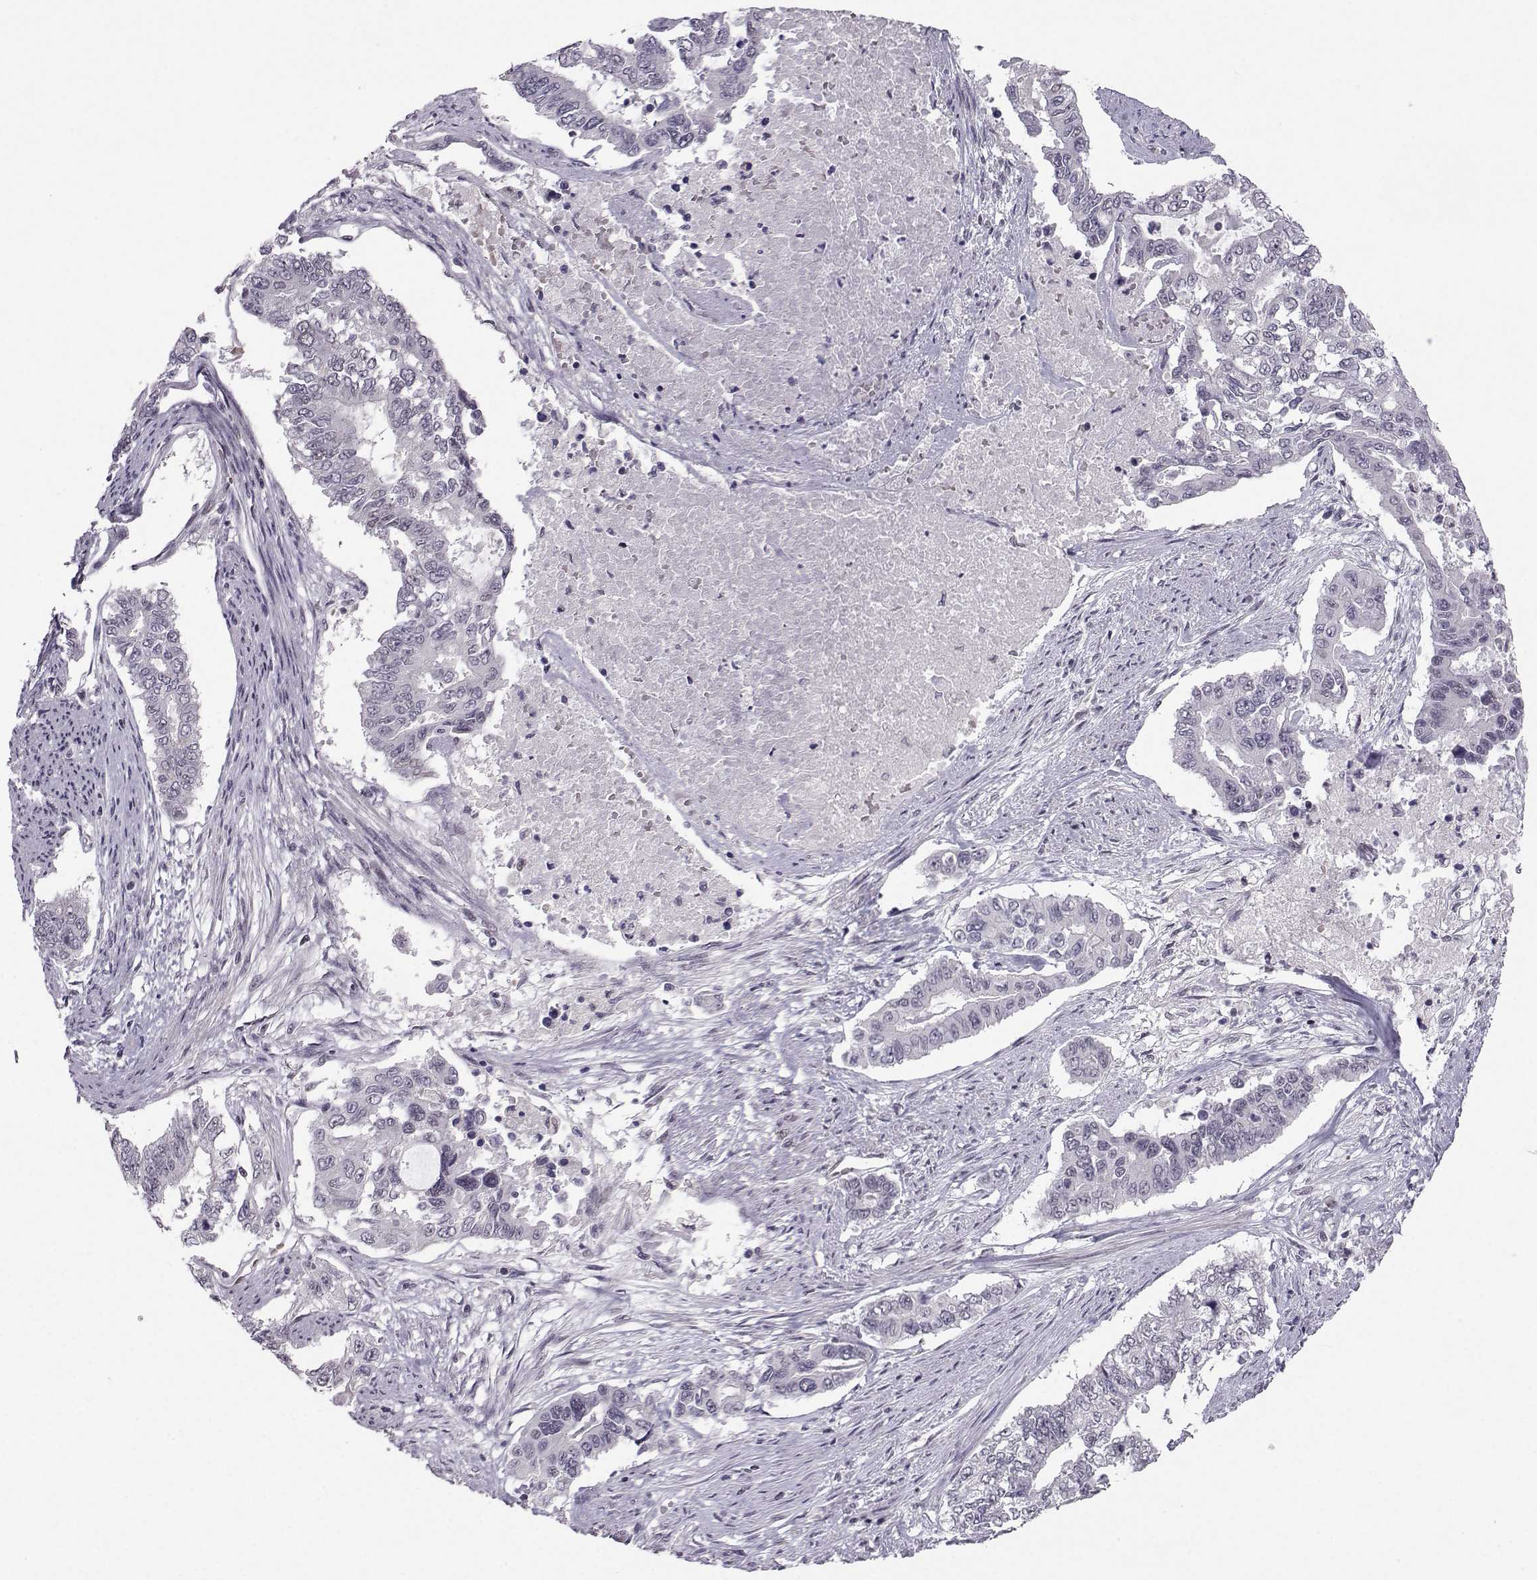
{"staining": {"intensity": "negative", "quantity": "none", "location": "none"}, "tissue": "endometrial cancer", "cell_type": "Tumor cells", "image_type": "cancer", "snomed": [{"axis": "morphology", "description": "Adenocarcinoma, NOS"}, {"axis": "topography", "description": "Uterus"}], "caption": "Histopathology image shows no protein positivity in tumor cells of endometrial adenocarcinoma tissue.", "gene": "LIN28A", "patient": {"sex": "female", "age": 59}}